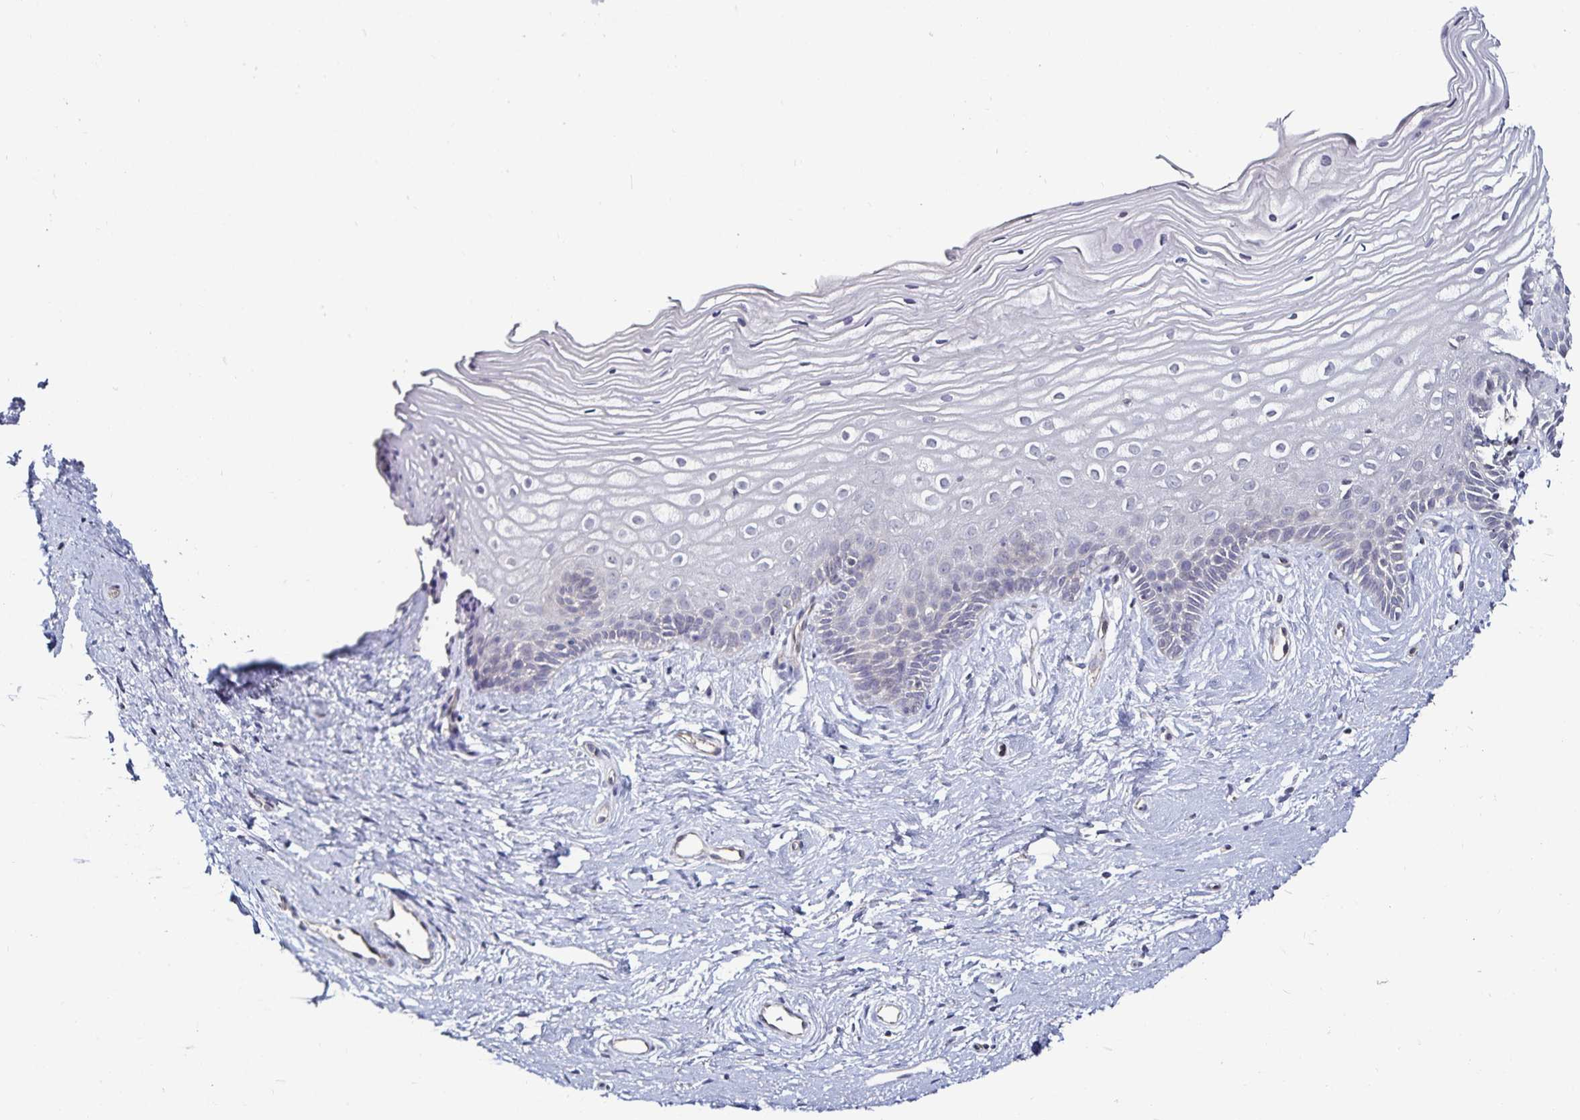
{"staining": {"intensity": "weak", "quantity": ">75%", "location": "cytoplasmic/membranous"}, "tissue": "cervix", "cell_type": "Glandular cells", "image_type": "normal", "snomed": [{"axis": "morphology", "description": "Normal tissue, NOS"}, {"axis": "topography", "description": "Cervix"}], "caption": "Immunohistochemical staining of unremarkable human cervix displays weak cytoplasmic/membranous protein staining in about >75% of glandular cells.", "gene": "ACSL5", "patient": {"sex": "female", "age": 40}}